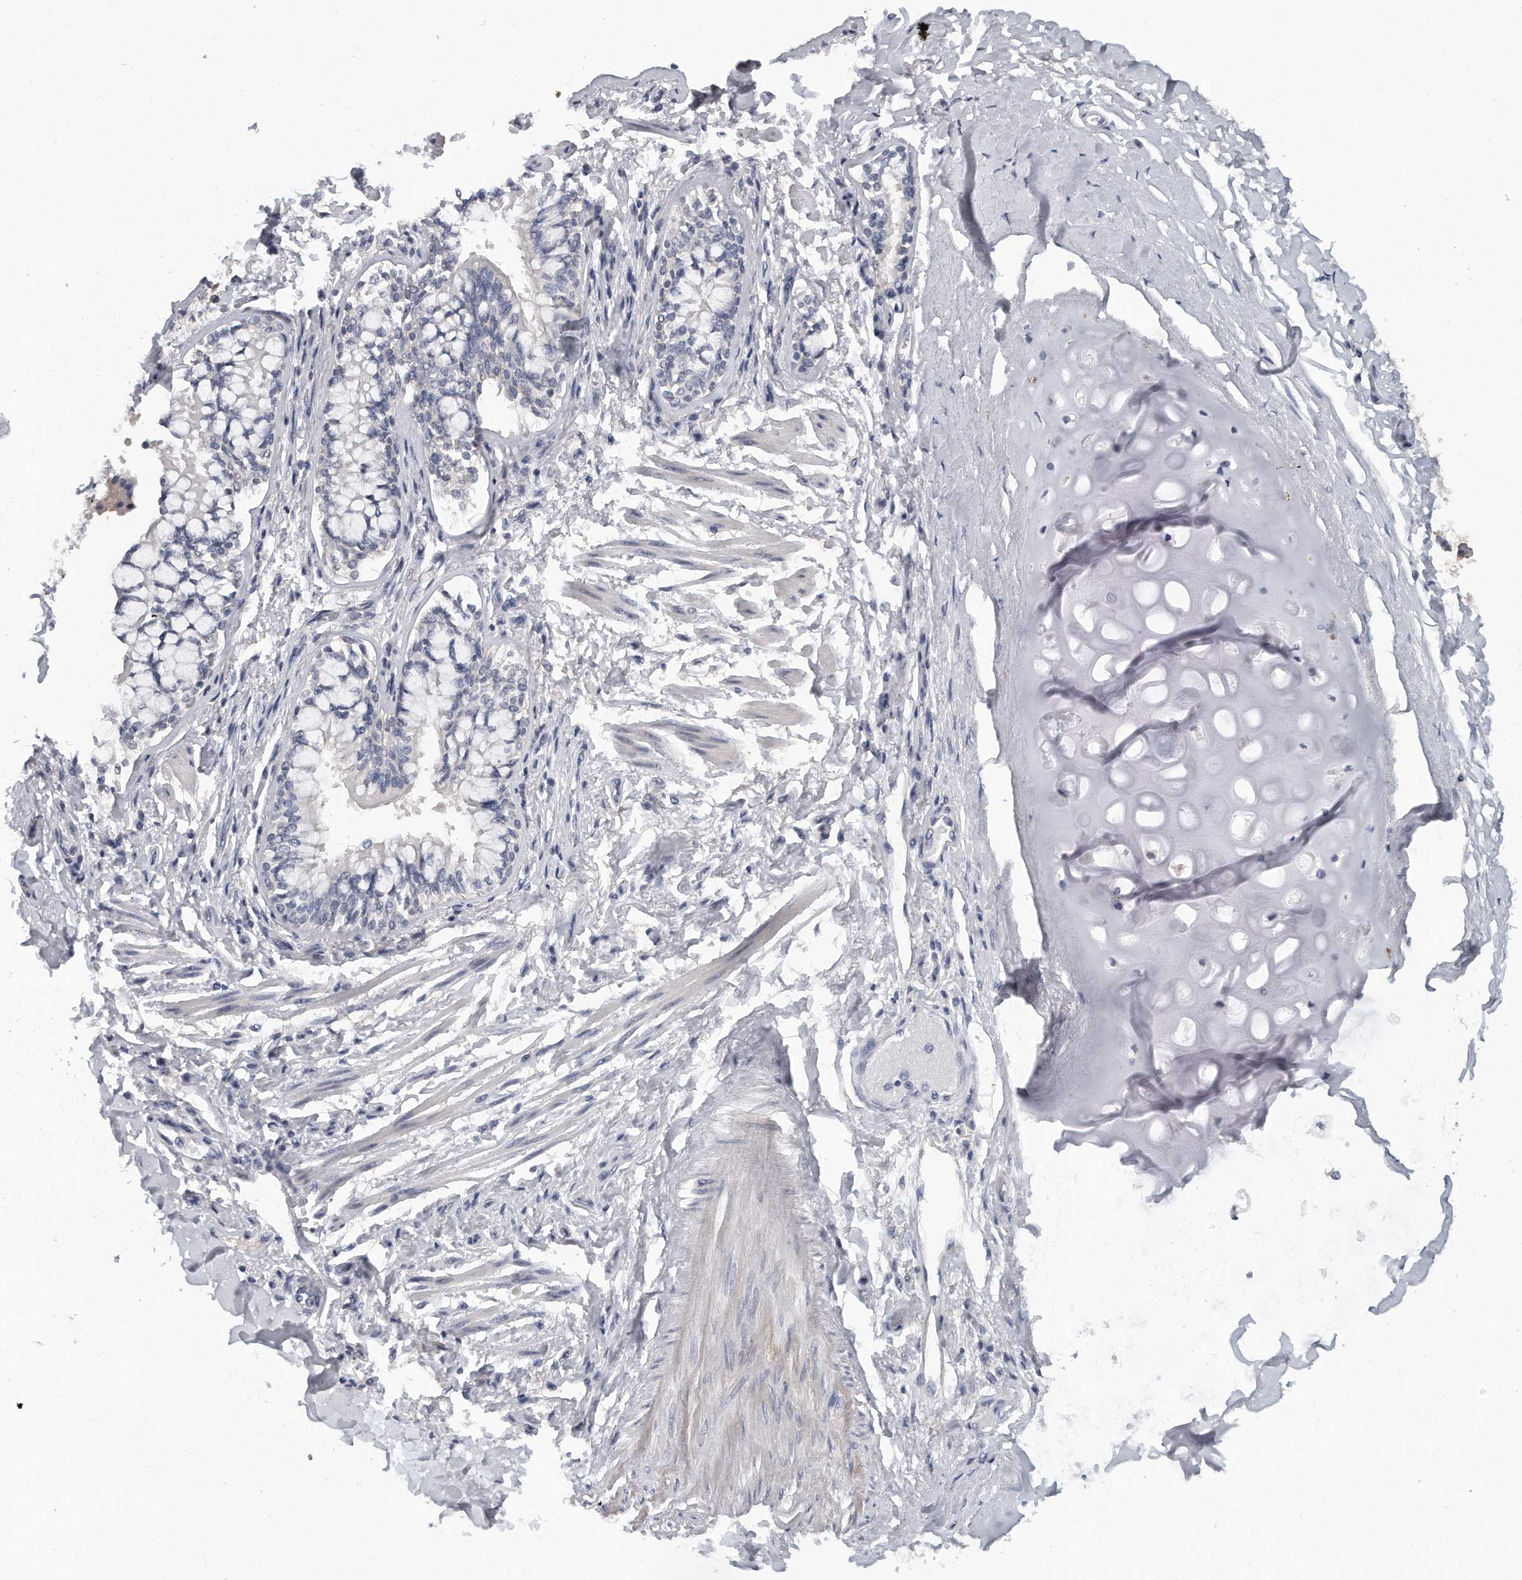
{"staining": {"intensity": "negative", "quantity": "none", "location": "none"}, "tissue": "bronchus", "cell_type": "Respiratory epithelial cells", "image_type": "normal", "snomed": [{"axis": "morphology", "description": "Normal tissue, NOS"}, {"axis": "morphology", "description": "Inflammation, NOS"}, {"axis": "topography", "description": "Lung"}], "caption": "Histopathology image shows no protein positivity in respiratory epithelial cells of unremarkable bronchus.", "gene": "KLHL7", "patient": {"sex": "female", "age": 46}}